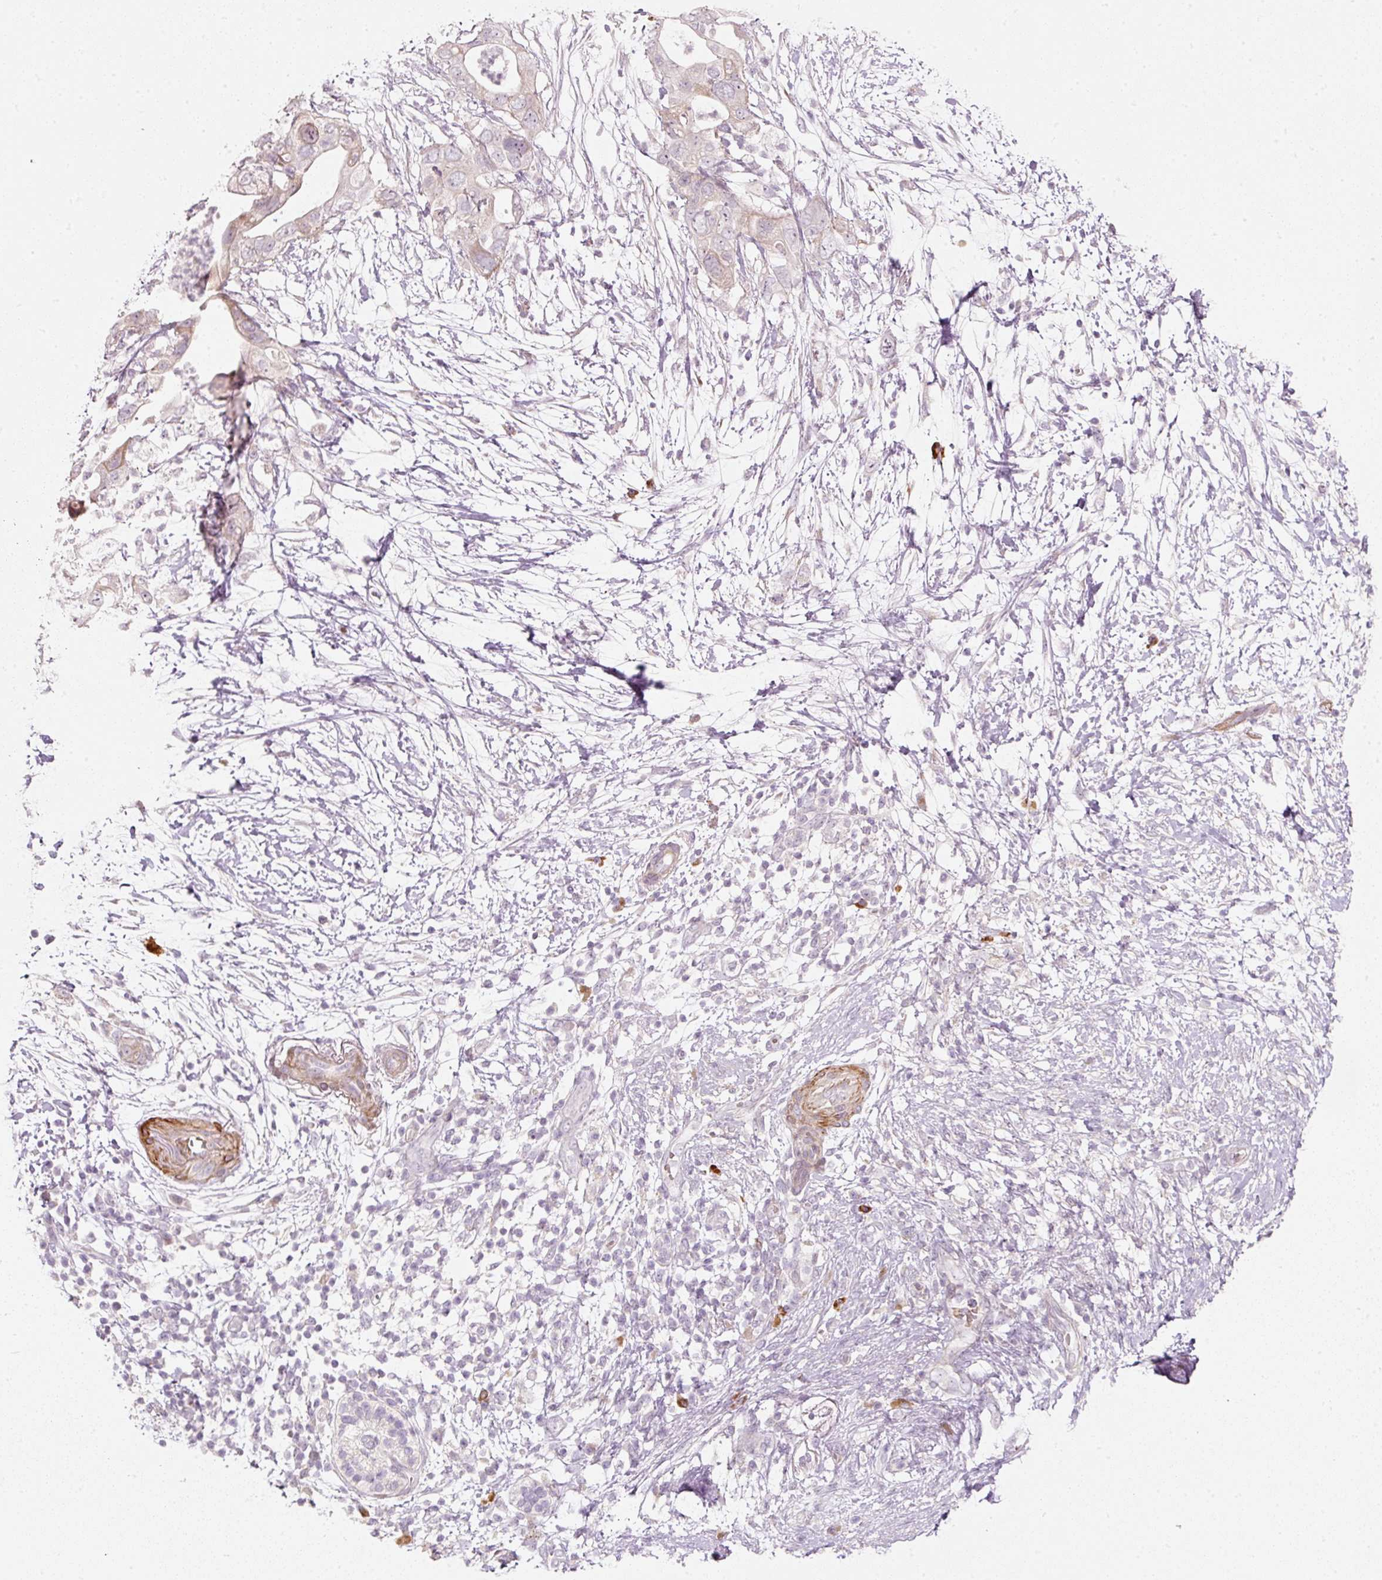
{"staining": {"intensity": "negative", "quantity": "none", "location": "none"}, "tissue": "pancreatic cancer", "cell_type": "Tumor cells", "image_type": "cancer", "snomed": [{"axis": "morphology", "description": "Adenocarcinoma, NOS"}, {"axis": "topography", "description": "Pancreas"}], "caption": "The image reveals no significant staining in tumor cells of pancreatic adenocarcinoma.", "gene": "KCNQ1", "patient": {"sex": "female", "age": 72}}